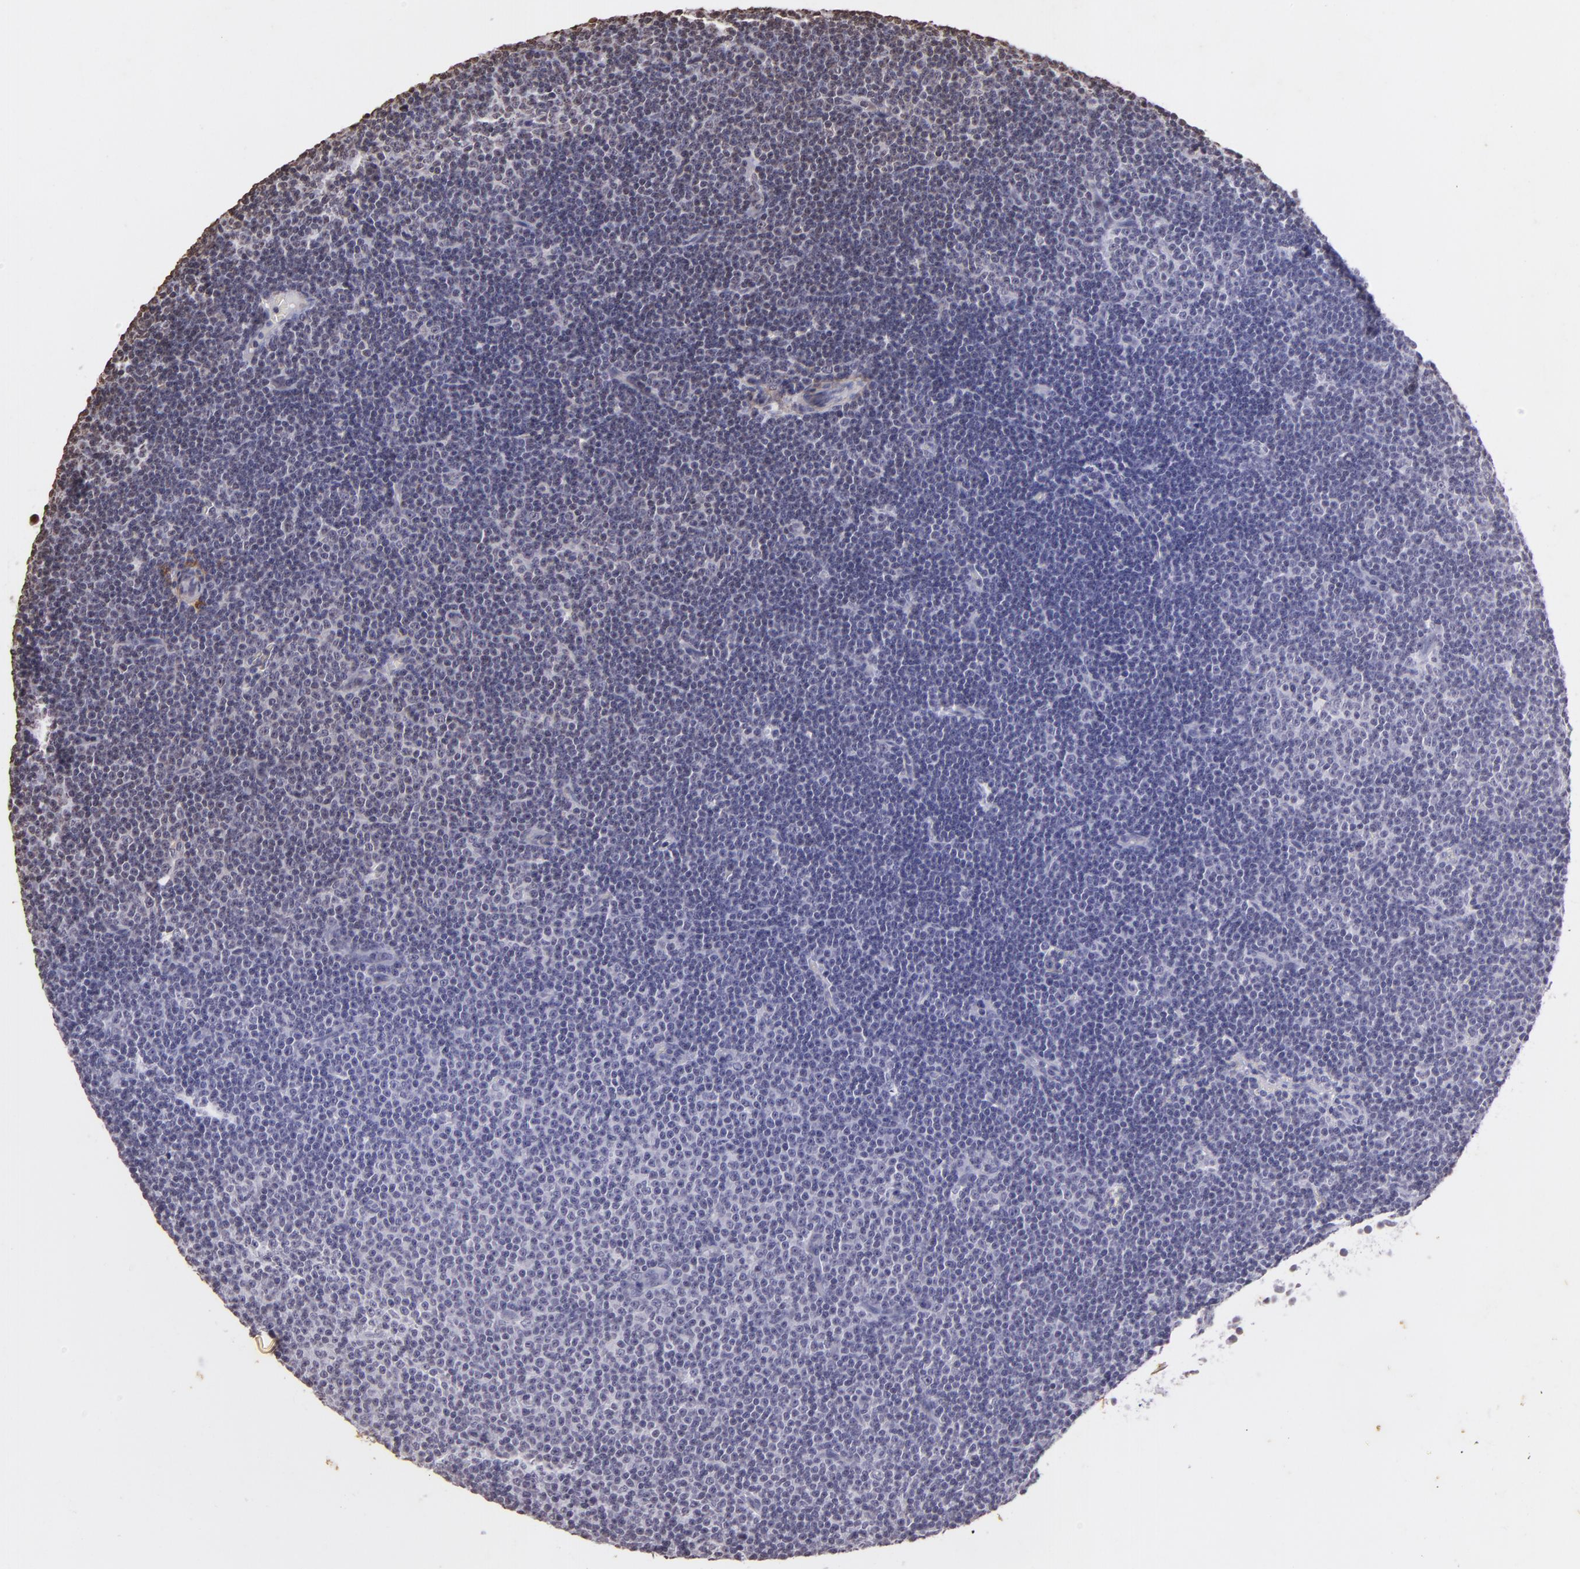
{"staining": {"intensity": "negative", "quantity": "none", "location": "none"}, "tissue": "lymphoma", "cell_type": "Tumor cells", "image_type": "cancer", "snomed": [{"axis": "morphology", "description": "Malignant lymphoma, non-Hodgkin's type, Low grade"}, {"axis": "topography", "description": "Lymph node"}], "caption": "Immunohistochemistry image of neoplastic tissue: lymphoma stained with DAB reveals no significant protein expression in tumor cells. The staining is performed using DAB brown chromogen with nuclei counter-stained in using hematoxylin.", "gene": "THRB", "patient": {"sex": "male", "age": 57}}